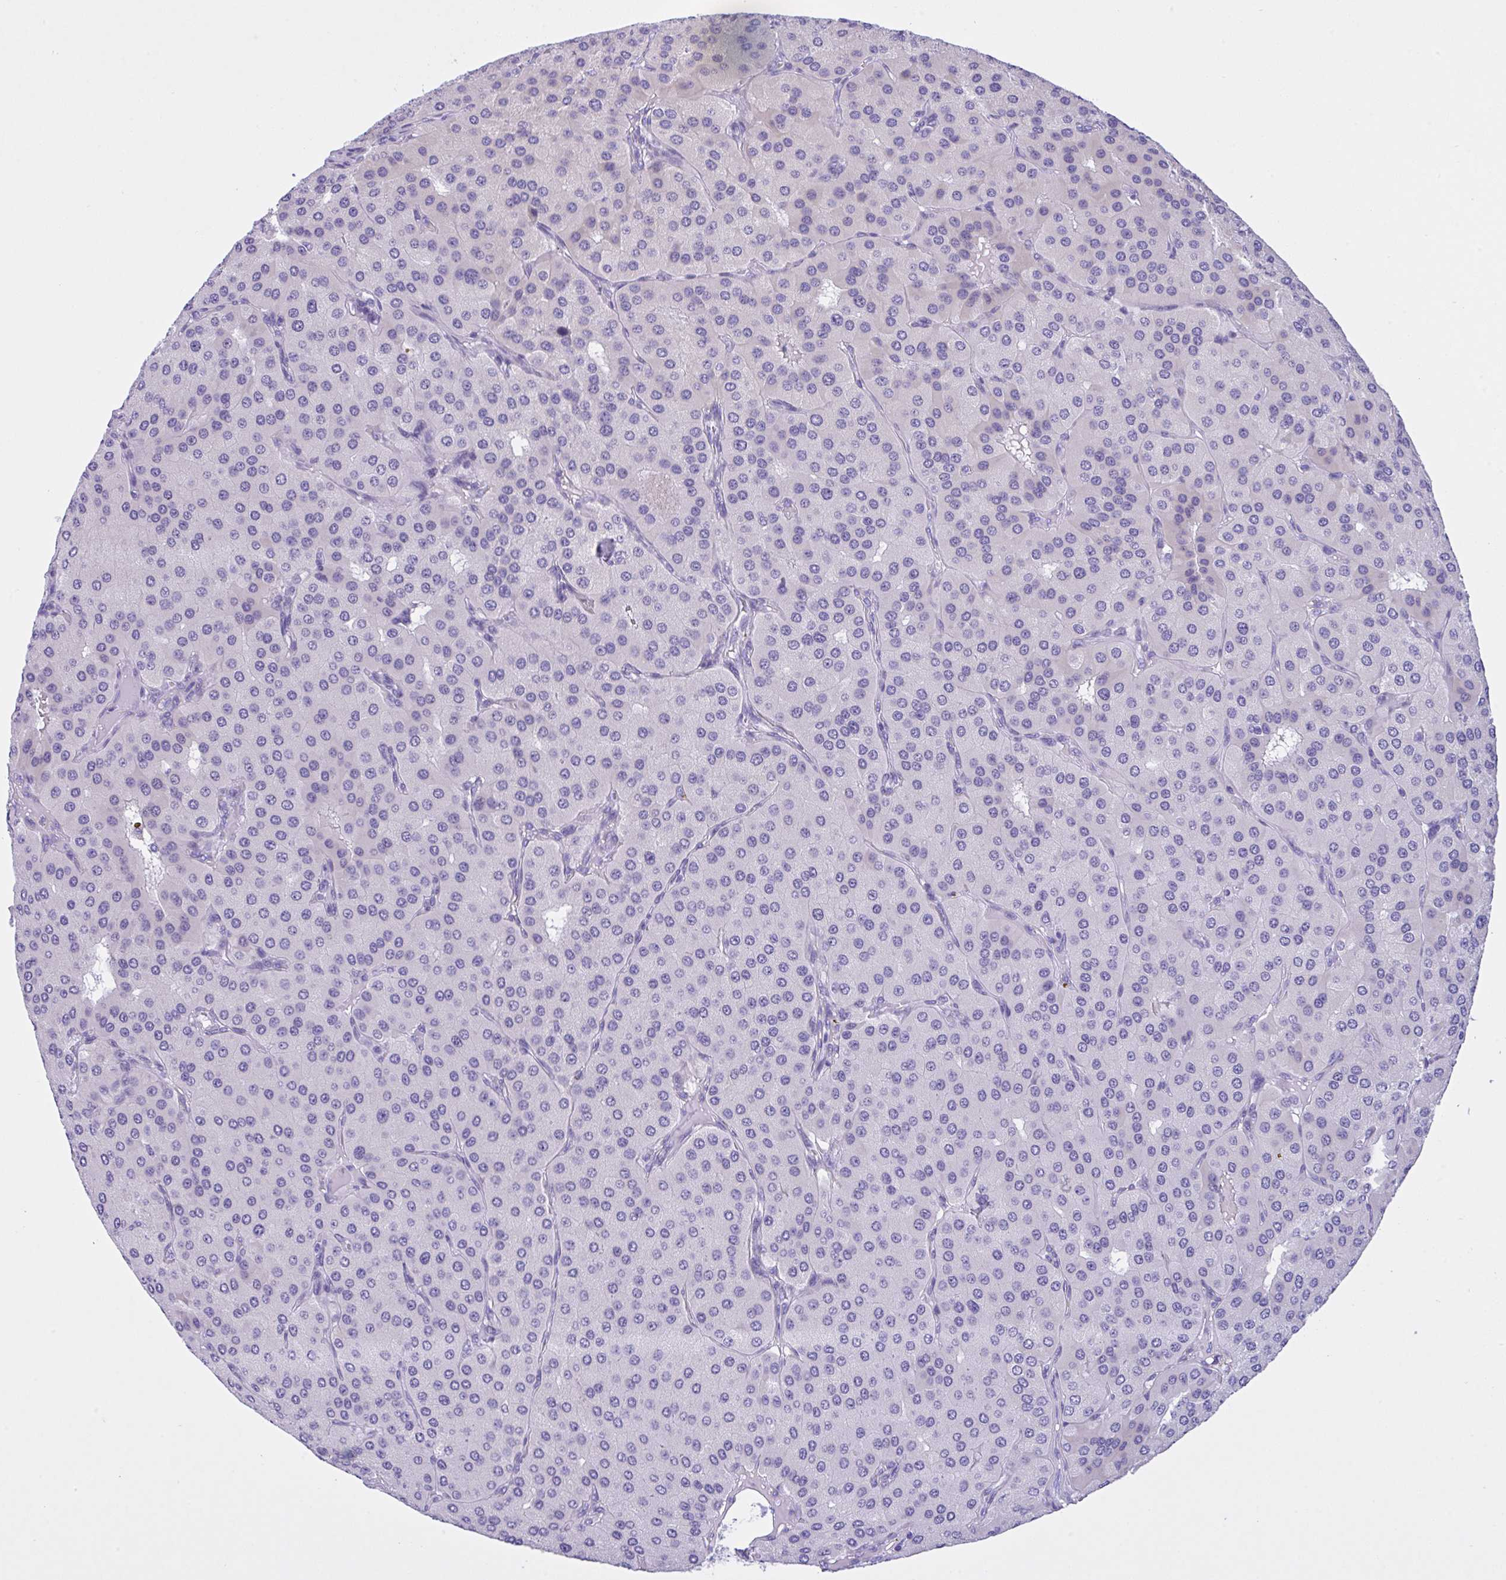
{"staining": {"intensity": "negative", "quantity": "none", "location": "none"}, "tissue": "parathyroid gland", "cell_type": "Glandular cells", "image_type": "normal", "snomed": [{"axis": "morphology", "description": "Normal tissue, NOS"}, {"axis": "morphology", "description": "Adenoma, NOS"}, {"axis": "topography", "description": "Parathyroid gland"}], "caption": "Glandular cells show no significant protein positivity in normal parathyroid gland. Nuclei are stained in blue.", "gene": "YBX2", "patient": {"sex": "female", "age": 86}}